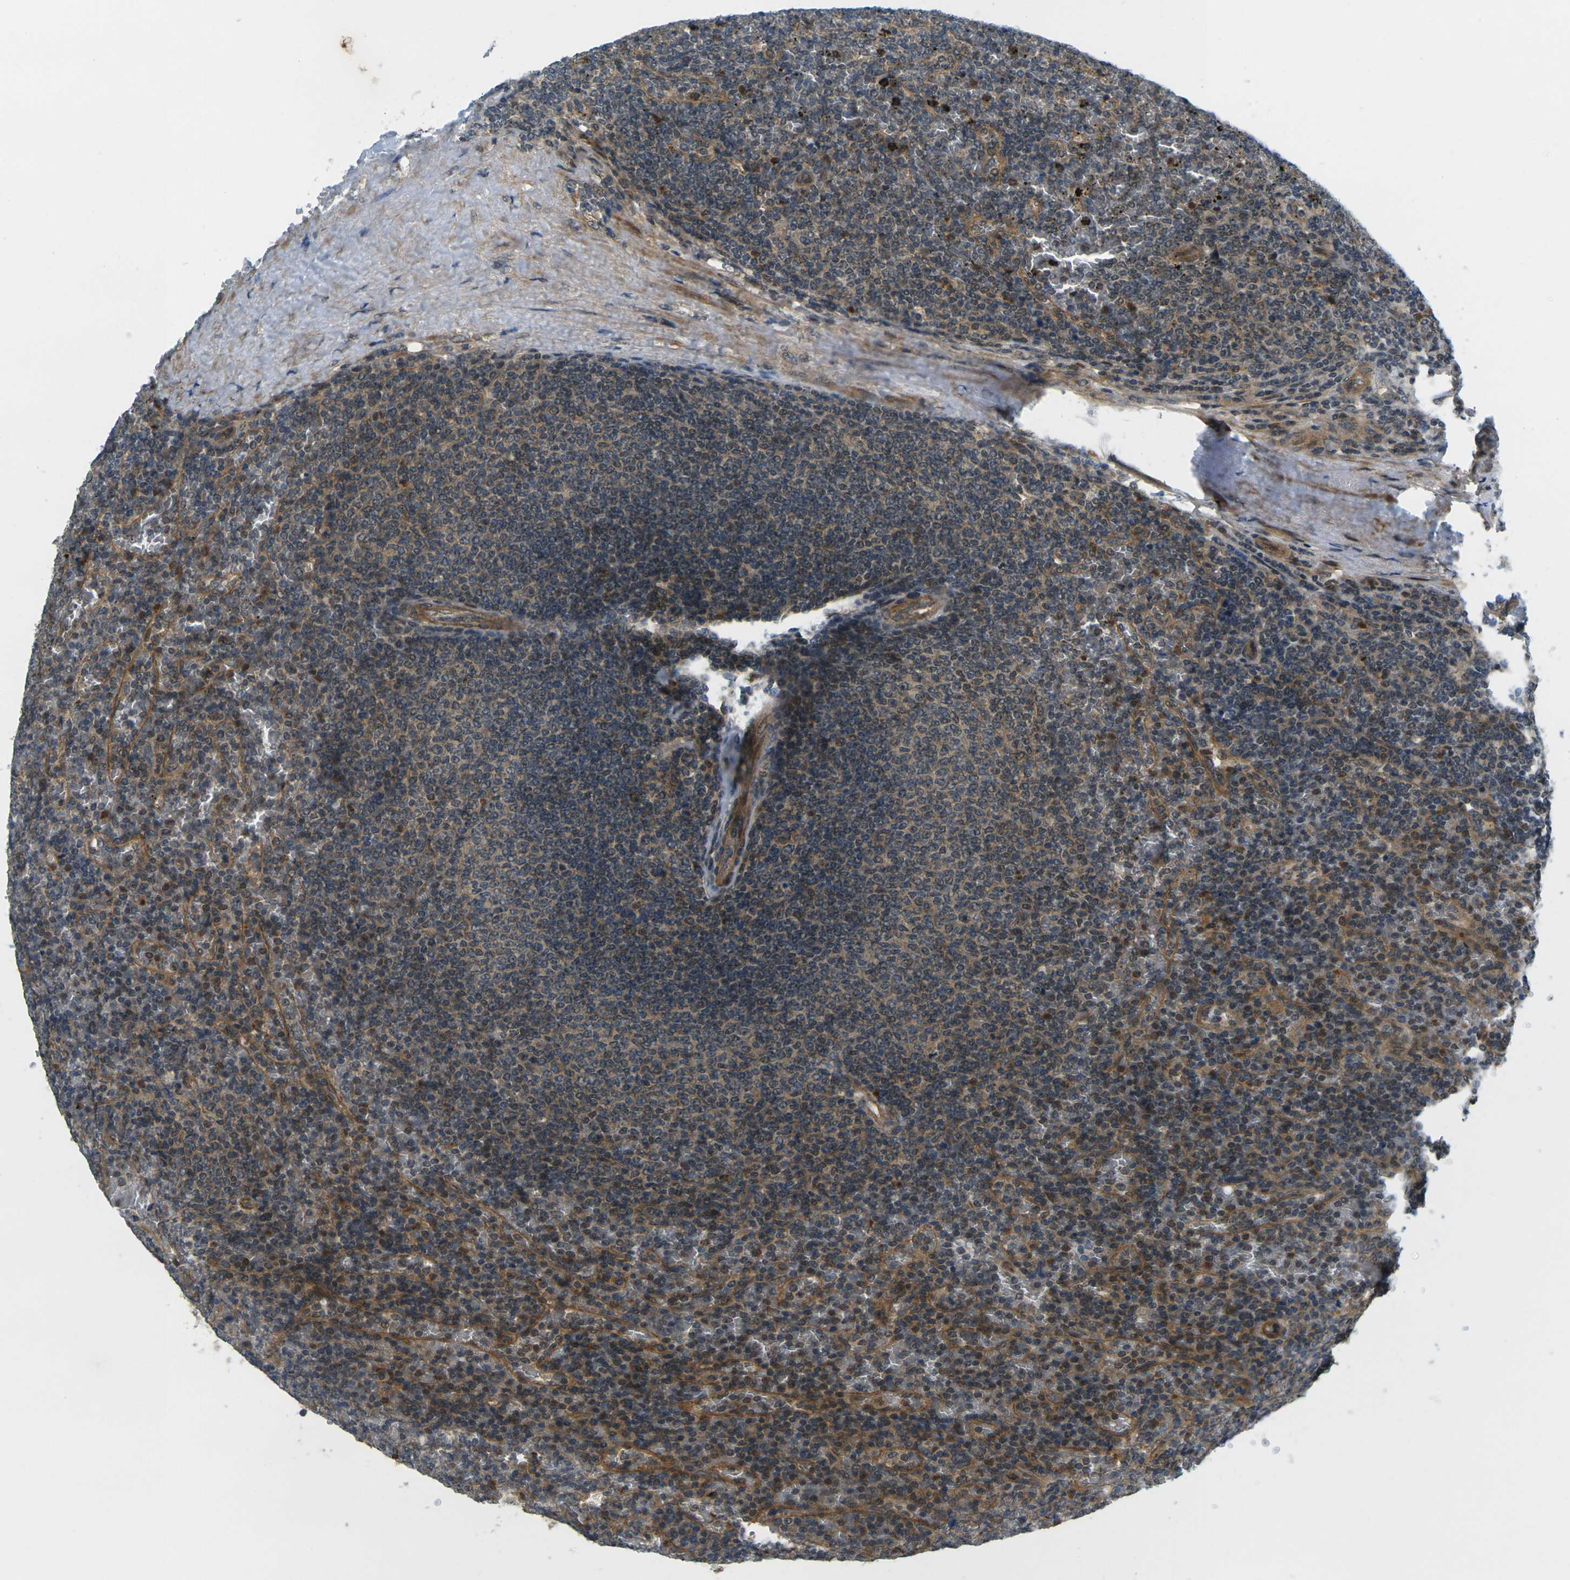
{"staining": {"intensity": "weak", "quantity": "25%-75%", "location": "cytoplasmic/membranous,nuclear"}, "tissue": "lymphoma", "cell_type": "Tumor cells", "image_type": "cancer", "snomed": [{"axis": "morphology", "description": "Malignant lymphoma, non-Hodgkin's type, Low grade"}, {"axis": "topography", "description": "Spleen"}], "caption": "Lymphoma stained for a protein (brown) displays weak cytoplasmic/membranous and nuclear positive positivity in approximately 25%-75% of tumor cells.", "gene": "KCTD10", "patient": {"sex": "female", "age": 77}}